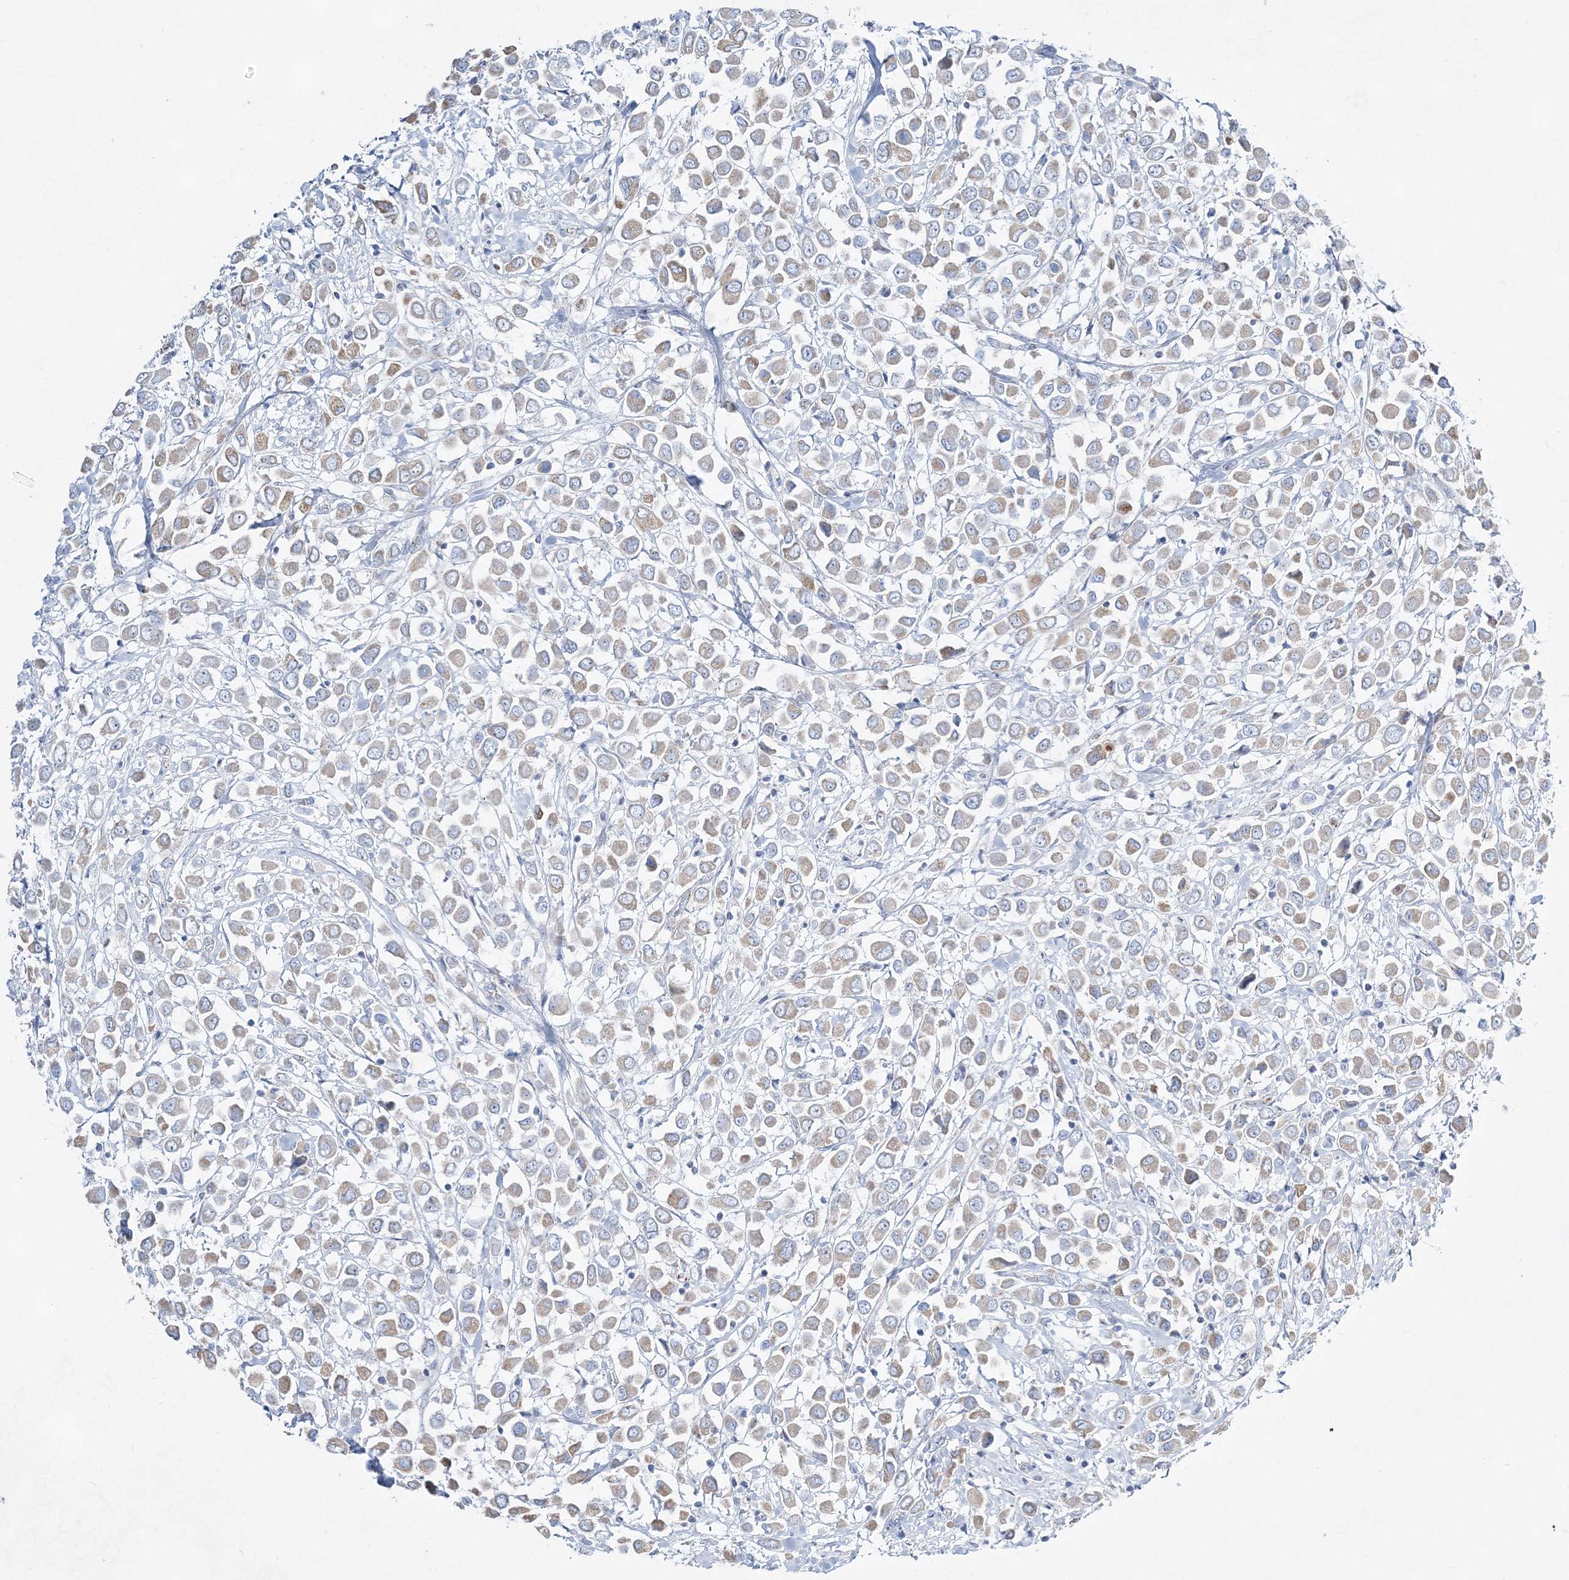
{"staining": {"intensity": "weak", "quantity": "25%-75%", "location": "cytoplasmic/membranous"}, "tissue": "breast cancer", "cell_type": "Tumor cells", "image_type": "cancer", "snomed": [{"axis": "morphology", "description": "Duct carcinoma"}, {"axis": "topography", "description": "Breast"}], "caption": "Approximately 25%-75% of tumor cells in human breast cancer (intraductal carcinoma) display weak cytoplasmic/membranous protein positivity as visualized by brown immunohistochemical staining.", "gene": "HIBCH", "patient": {"sex": "female", "age": 61}}